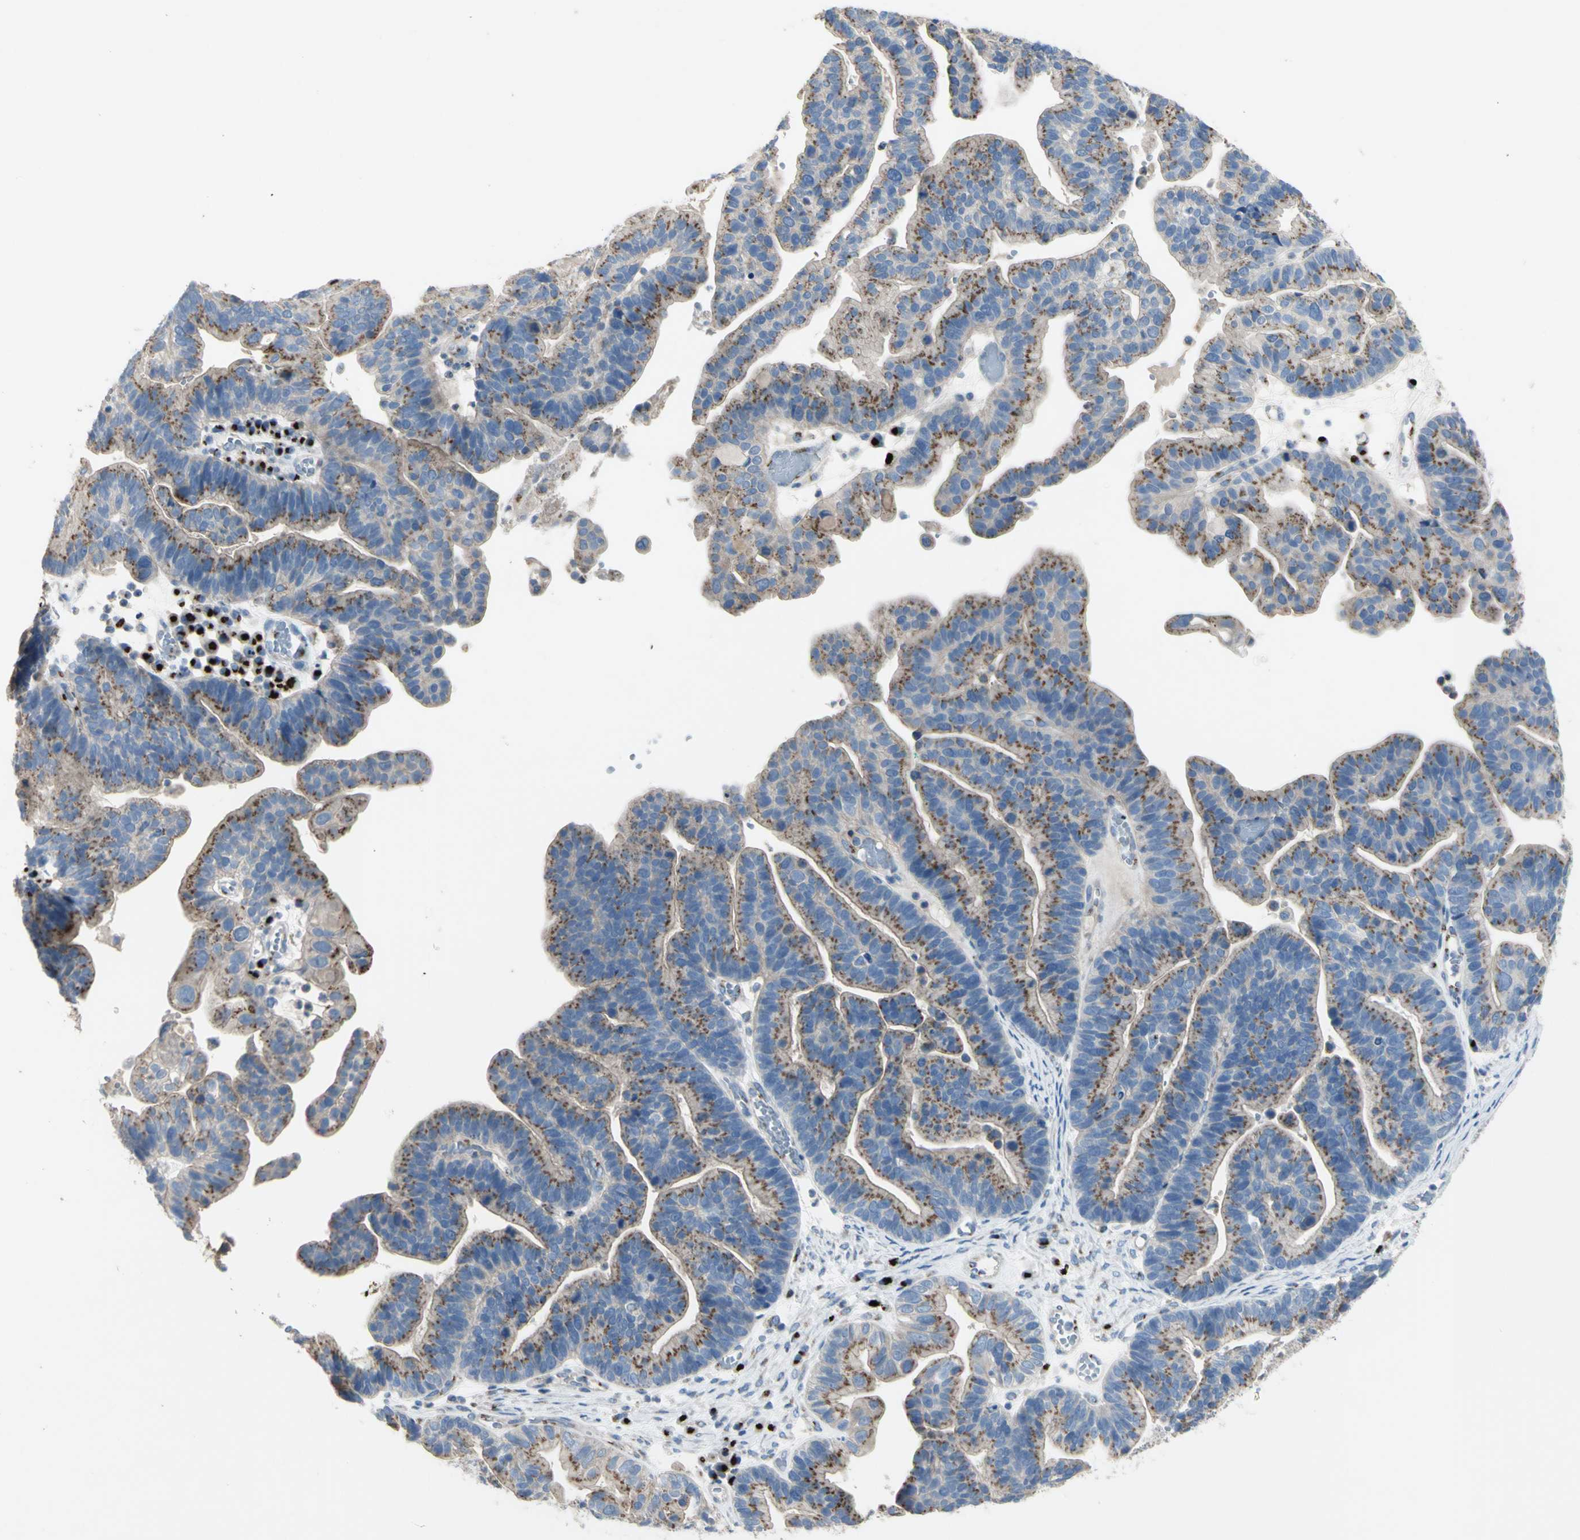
{"staining": {"intensity": "moderate", "quantity": ">75%", "location": "cytoplasmic/membranous"}, "tissue": "ovarian cancer", "cell_type": "Tumor cells", "image_type": "cancer", "snomed": [{"axis": "morphology", "description": "Cystadenocarcinoma, serous, NOS"}, {"axis": "topography", "description": "Ovary"}], "caption": "Human ovarian cancer (serous cystadenocarcinoma) stained with a protein marker shows moderate staining in tumor cells.", "gene": "B4GALT3", "patient": {"sex": "female", "age": 56}}